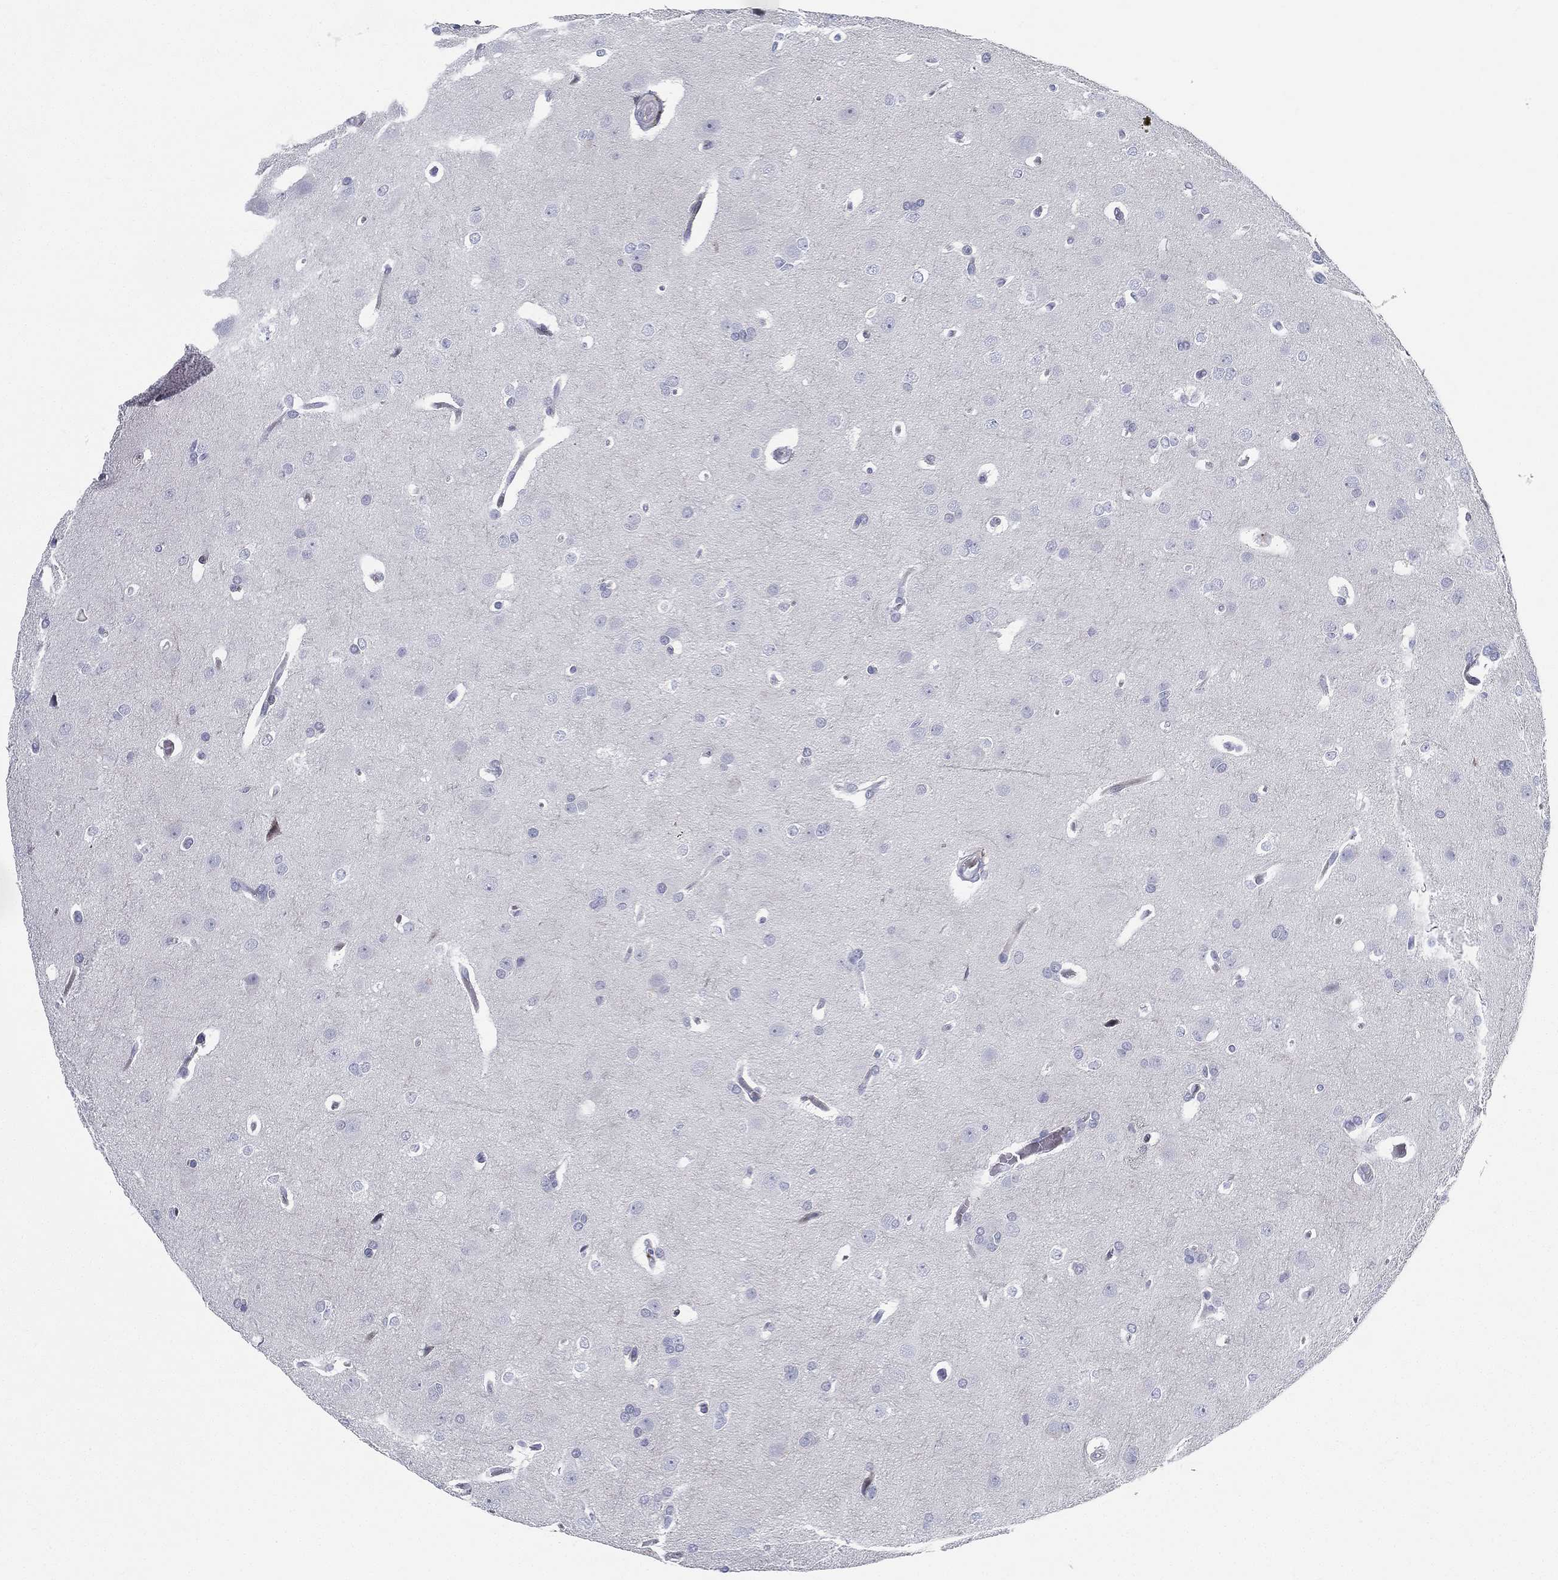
{"staining": {"intensity": "negative", "quantity": "none", "location": "none"}, "tissue": "glioma", "cell_type": "Tumor cells", "image_type": "cancer", "snomed": [{"axis": "morphology", "description": "Glioma, malignant, Low grade"}, {"axis": "topography", "description": "Brain"}], "caption": "Tumor cells show no significant staining in malignant glioma (low-grade). The staining is performed using DAB brown chromogen with nuclei counter-stained in using hematoxylin.", "gene": "SPPL2C", "patient": {"sex": "female", "age": 32}}